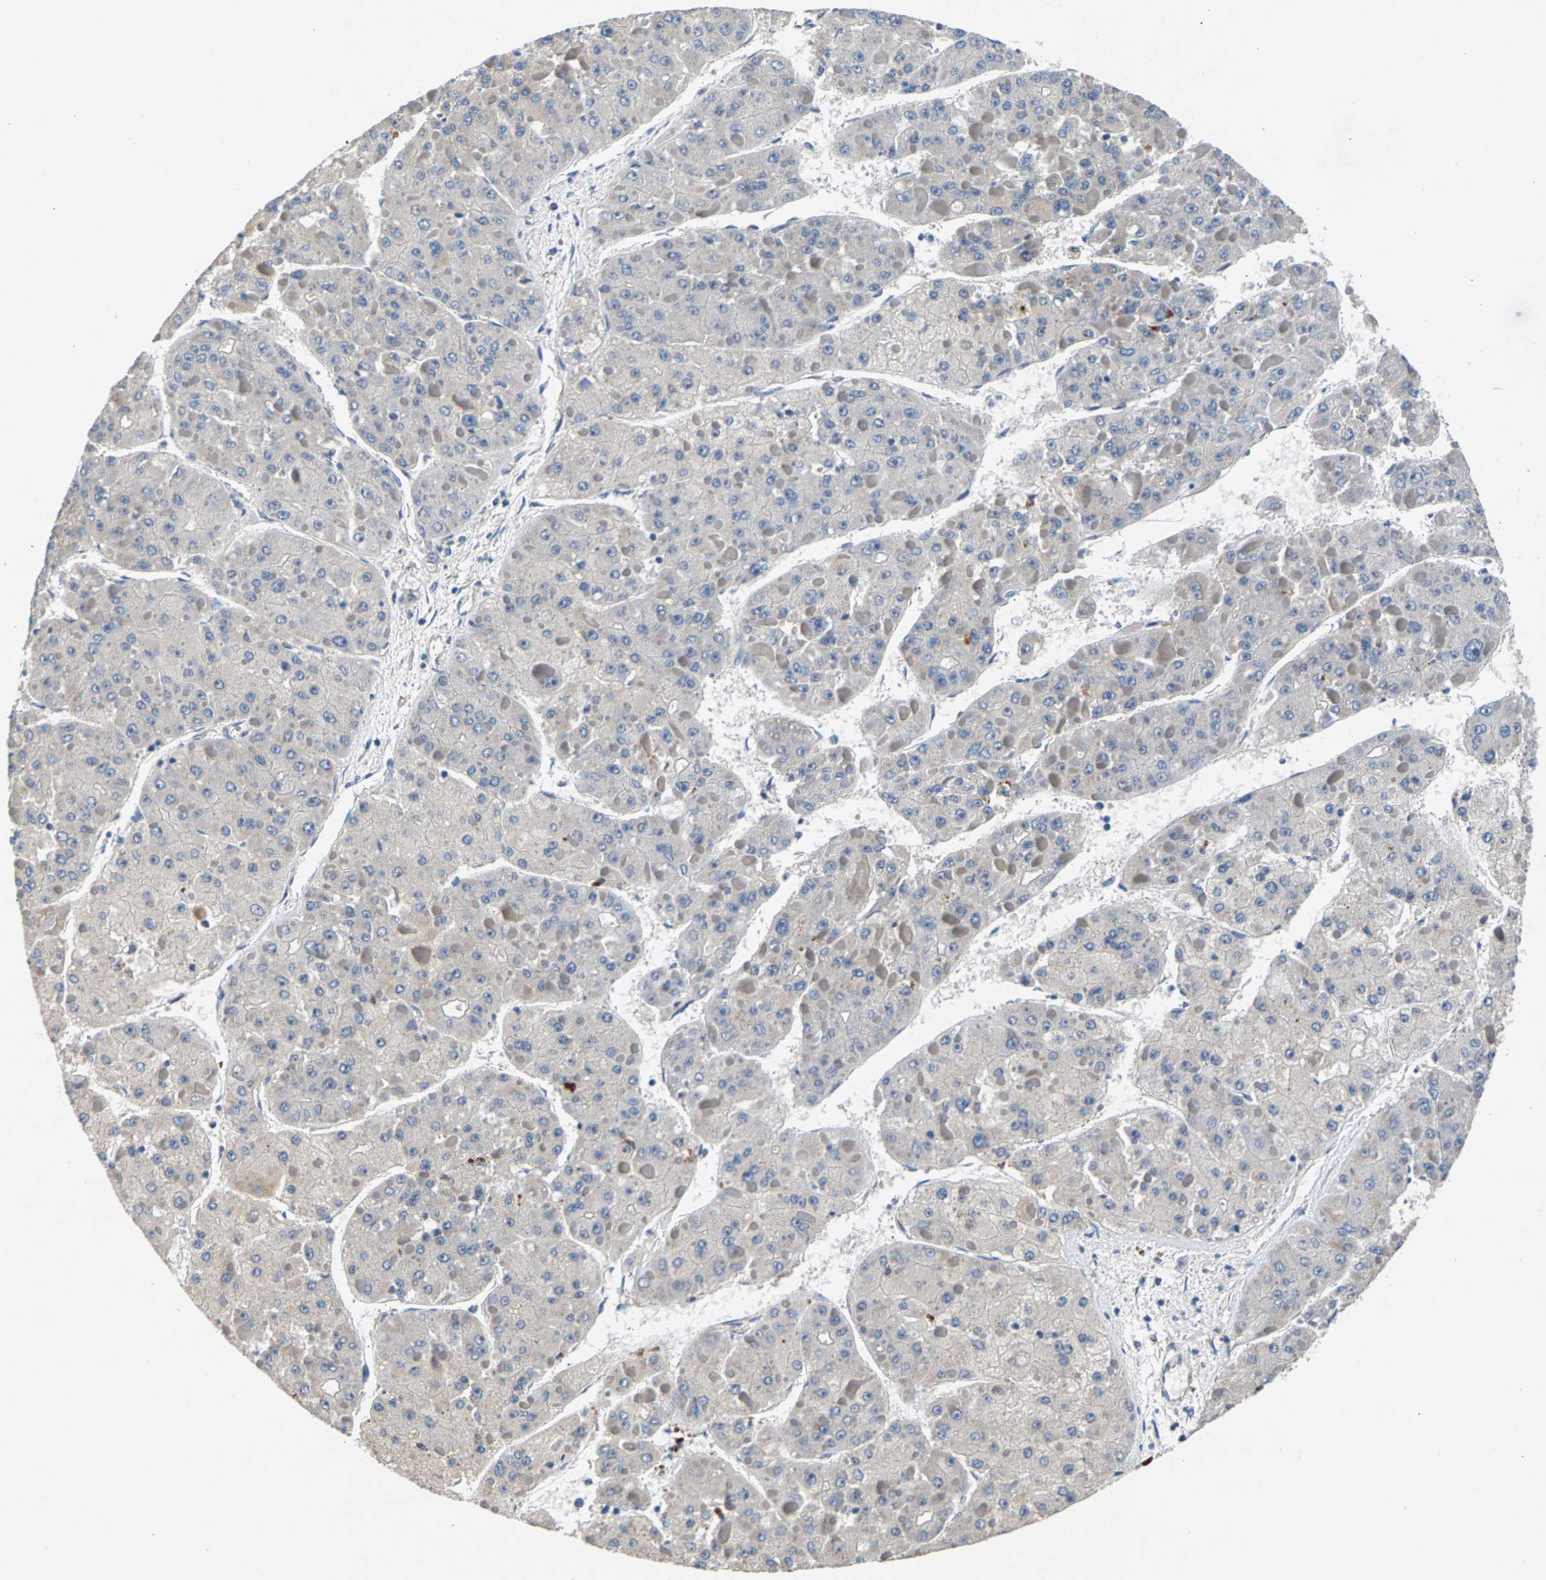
{"staining": {"intensity": "negative", "quantity": "none", "location": "none"}, "tissue": "liver cancer", "cell_type": "Tumor cells", "image_type": "cancer", "snomed": [{"axis": "morphology", "description": "Carcinoma, Hepatocellular, NOS"}, {"axis": "topography", "description": "Liver"}], "caption": "This is a micrograph of immunohistochemistry (IHC) staining of liver cancer (hepatocellular carcinoma), which shows no positivity in tumor cells. (DAB immunohistochemistry (IHC) with hematoxylin counter stain).", "gene": "NT5C", "patient": {"sex": "female", "age": 73}}